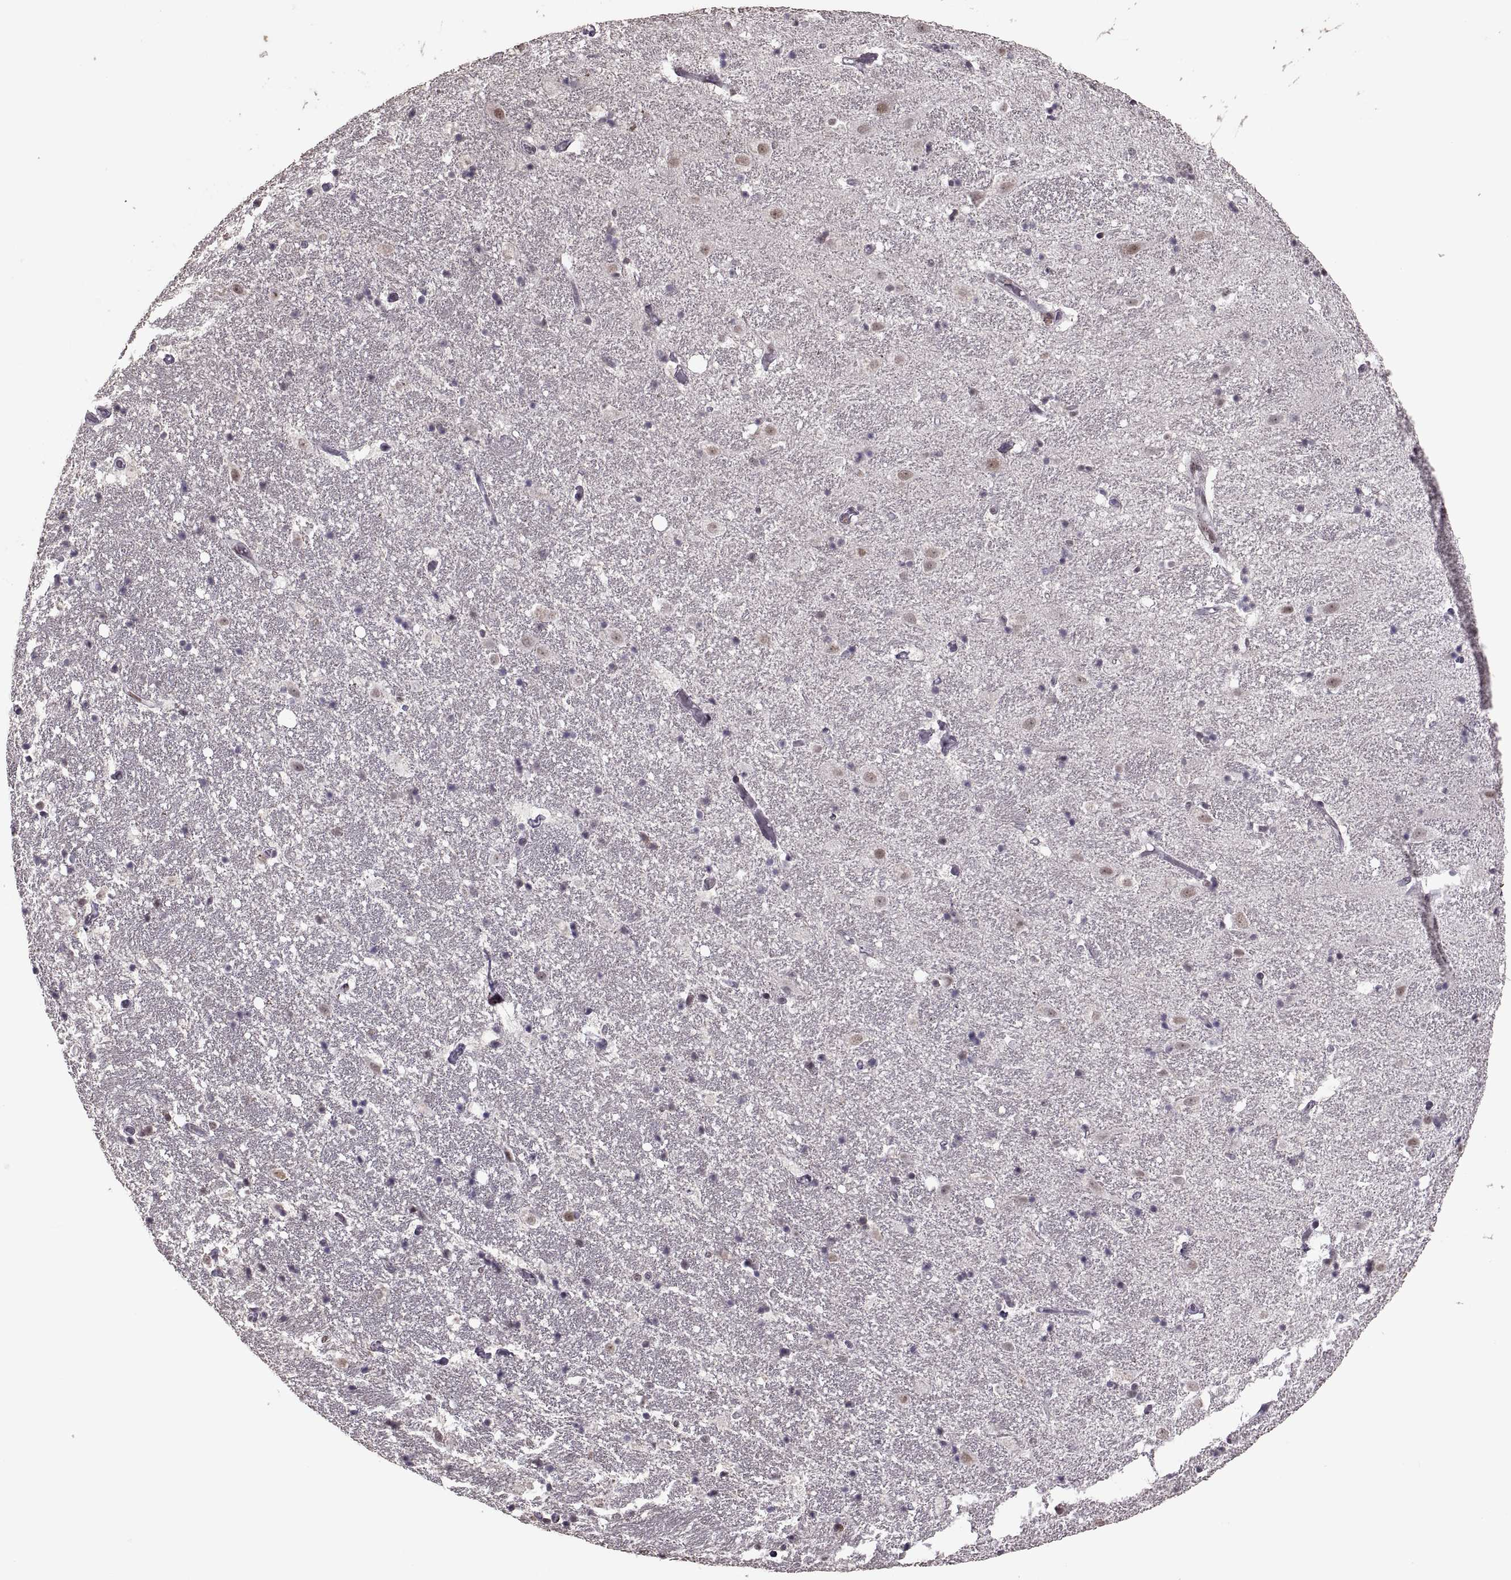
{"staining": {"intensity": "moderate", "quantity": "<25%", "location": "nuclear"}, "tissue": "hippocampus", "cell_type": "Glial cells", "image_type": "normal", "snomed": [{"axis": "morphology", "description": "Normal tissue, NOS"}, {"axis": "topography", "description": "Hippocampus"}], "caption": "Immunohistochemistry (IHC) staining of normal hippocampus, which demonstrates low levels of moderate nuclear expression in about <25% of glial cells indicating moderate nuclear protein positivity. The staining was performed using DAB (brown) for protein detection and nuclei were counterstained in hematoxylin (blue).", "gene": "PALS1", "patient": {"sex": "male", "age": 49}}